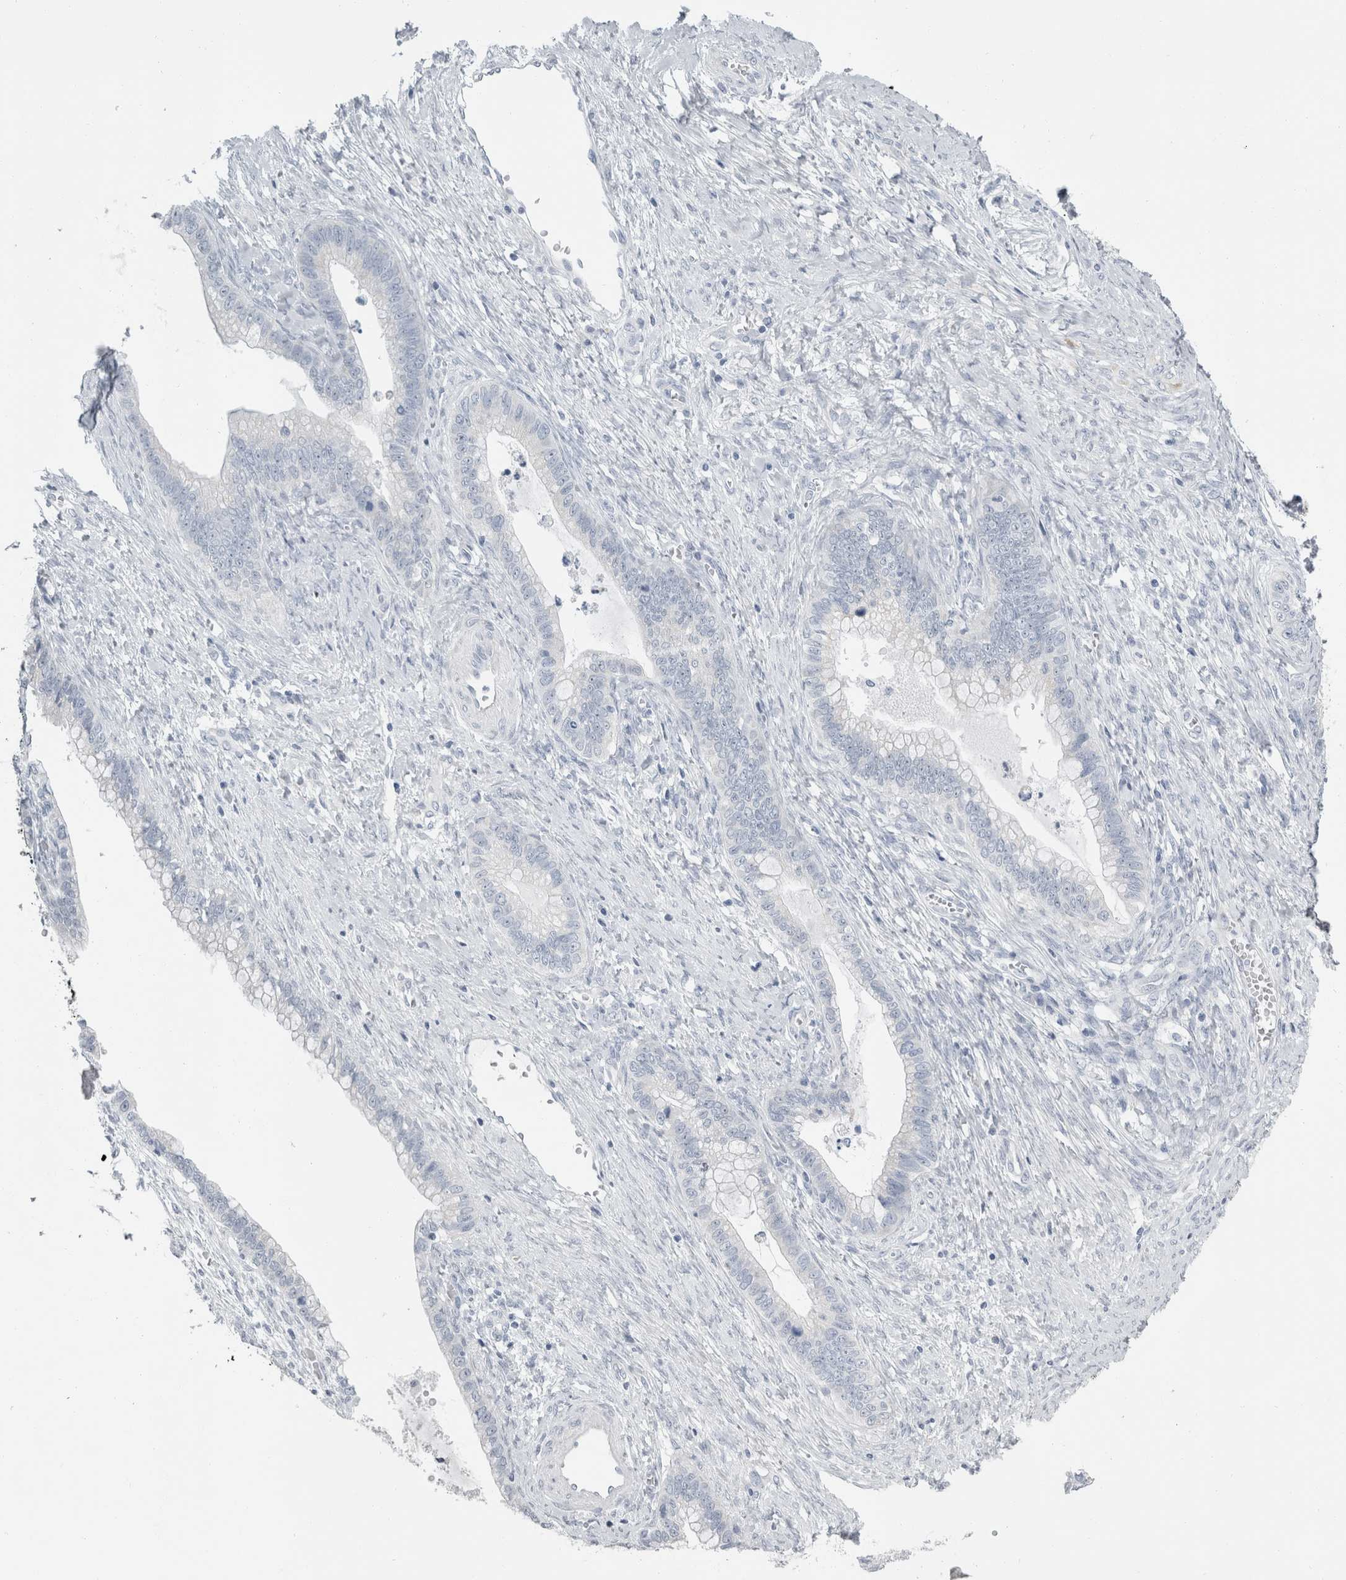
{"staining": {"intensity": "negative", "quantity": "none", "location": "none"}, "tissue": "cervical cancer", "cell_type": "Tumor cells", "image_type": "cancer", "snomed": [{"axis": "morphology", "description": "Adenocarcinoma, NOS"}, {"axis": "topography", "description": "Cervix"}], "caption": "High power microscopy histopathology image of an immunohistochemistry (IHC) image of cervical cancer, revealing no significant expression in tumor cells.", "gene": "FXYD7", "patient": {"sex": "female", "age": 44}}